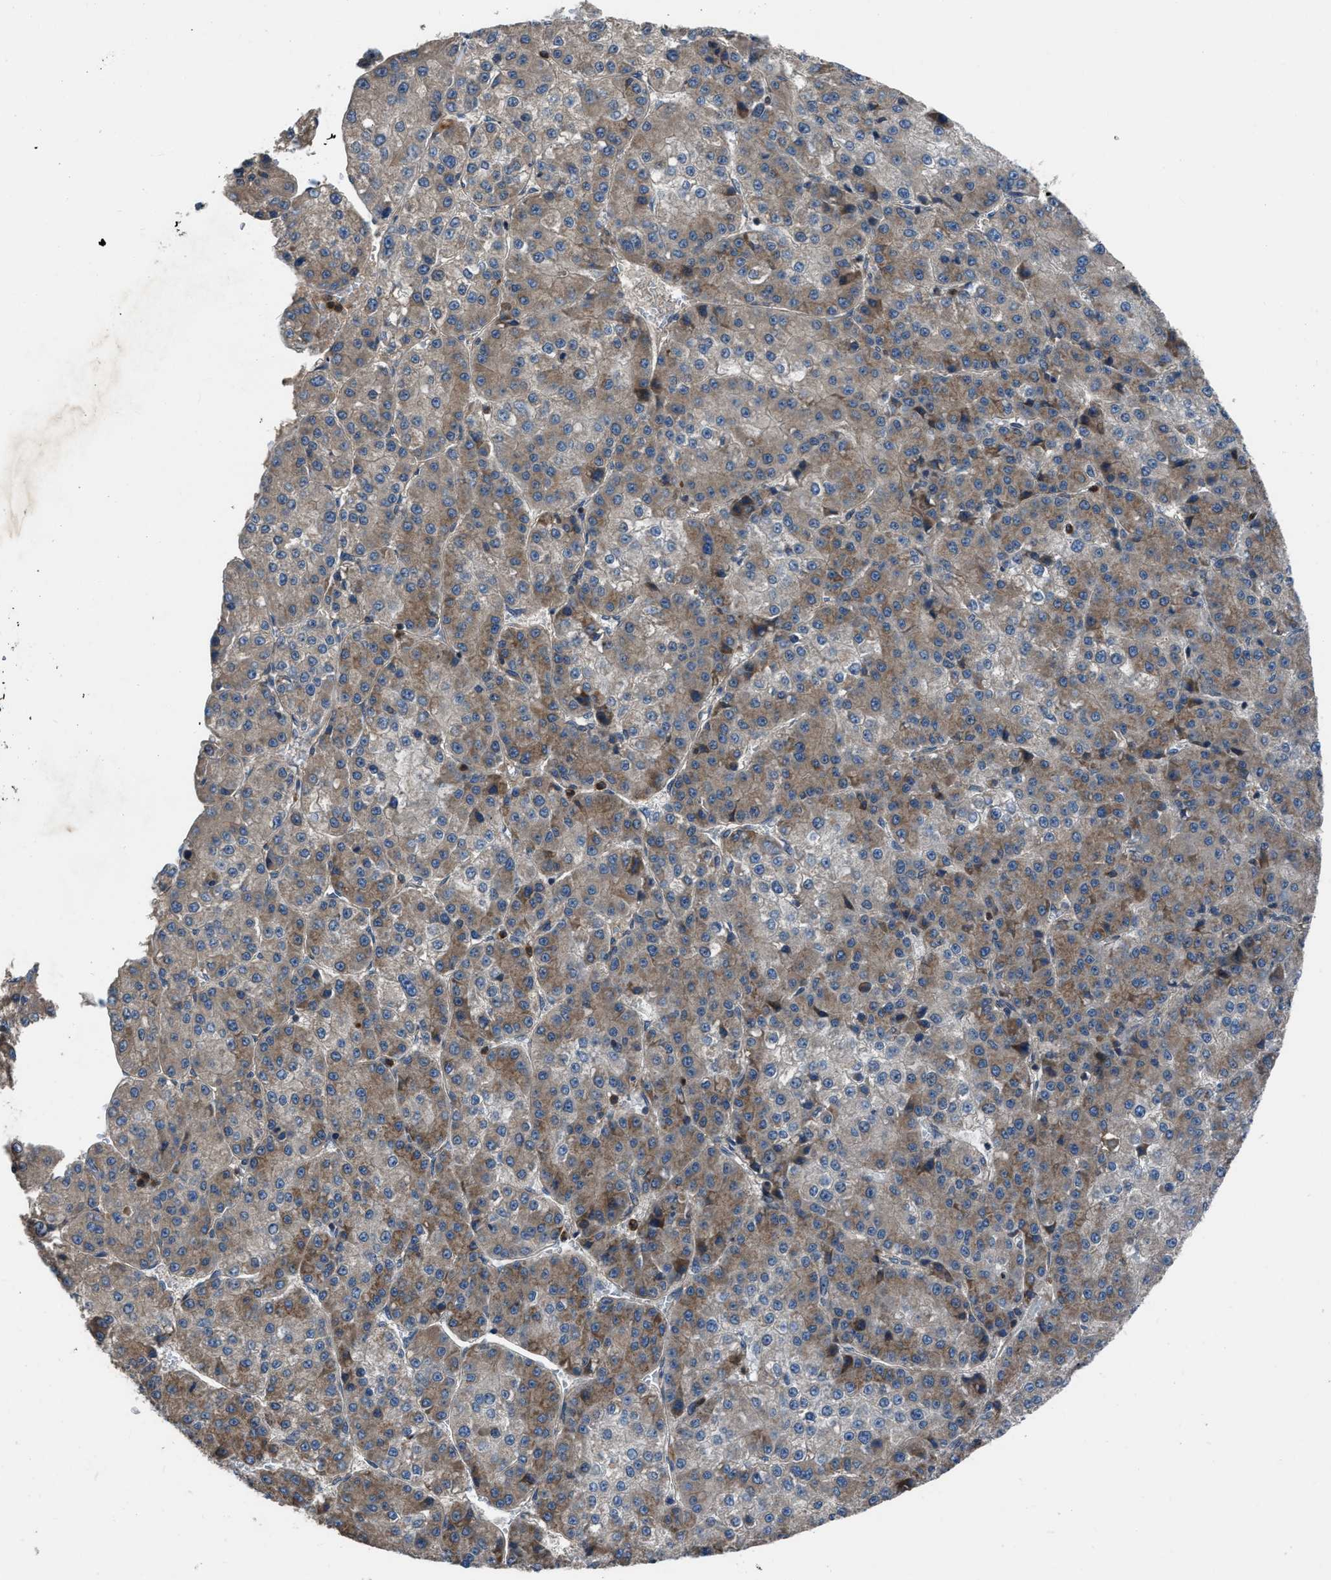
{"staining": {"intensity": "moderate", "quantity": "25%-75%", "location": "cytoplasmic/membranous"}, "tissue": "liver cancer", "cell_type": "Tumor cells", "image_type": "cancer", "snomed": [{"axis": "morphology", "description": "Carcinoma, Hepatocellular, NOS"}, {"axis": "topography", "description": "Liver"}], "caption": "Protein staining of liver cancer tissue reveals moderate cytoplasmic/membranous staining in about 25%-75% of tumor cells.", "gene": "USP25", "patient": {"sex": "female", "age": 73}}